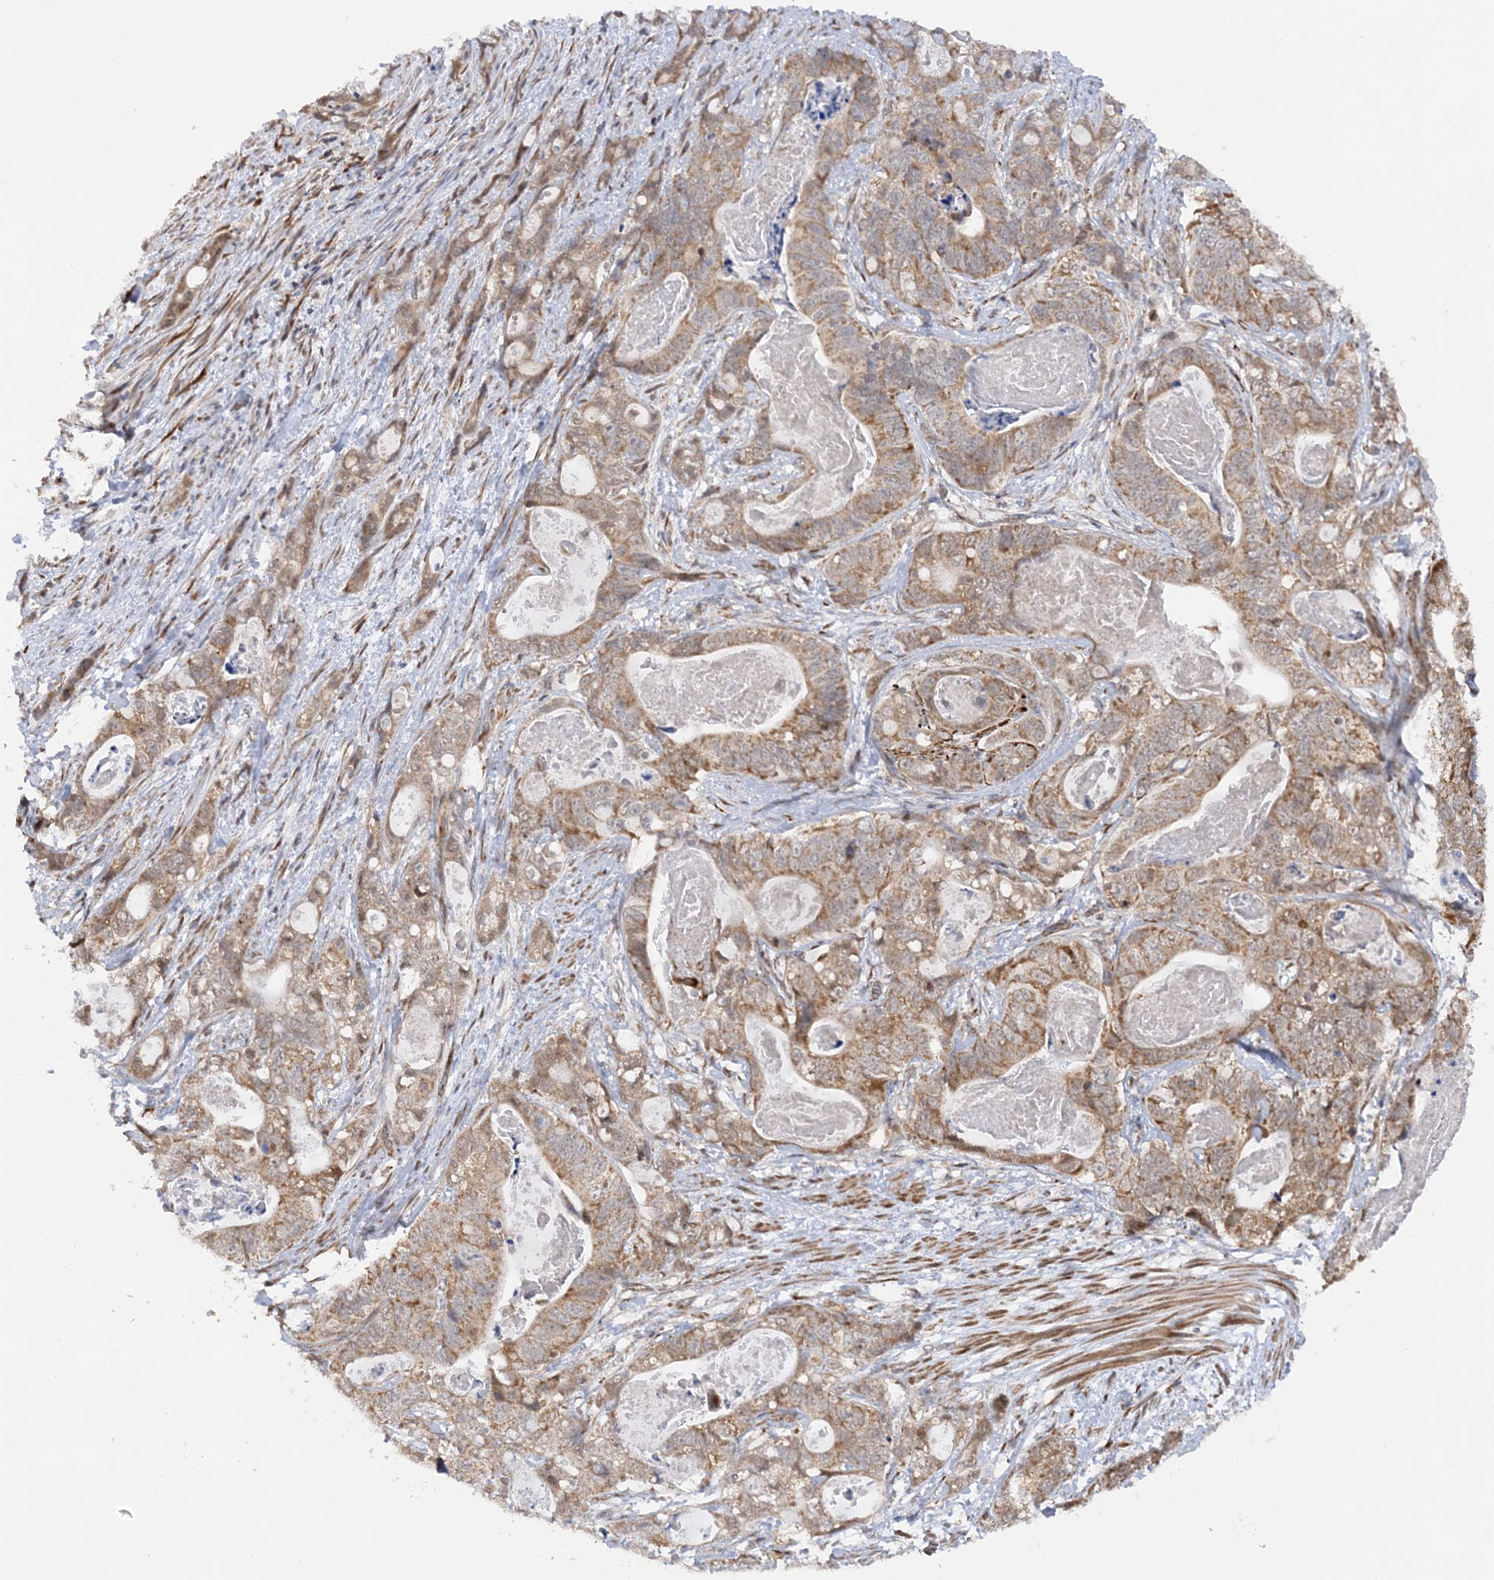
{"staining": {"intensity": "moderate", "quantity": ">75%", "location": "cytoplasmic/membranous"}, "tissue": "stomach cancer", "cell_type": "Tumor cells", "image_type": "cancer", "snomed": [{"axis": "morphology", "description": "Normal tissue, NOS"}, {"axis": "morphology", "description": "Adenocarcinoma, NOS"}, {"axis": "topography", "description": "Stomach"}], "caption": "The immunohistochemical stain shows moderate cytoplasmic/membranous staining in tumor cells of stomach cancer tissue. Immunohistochemistry stains the protein in brown and the nuclei are stained blue.", "gene": "MRPL47", "patient": {"sex": "female", "age": 89}}